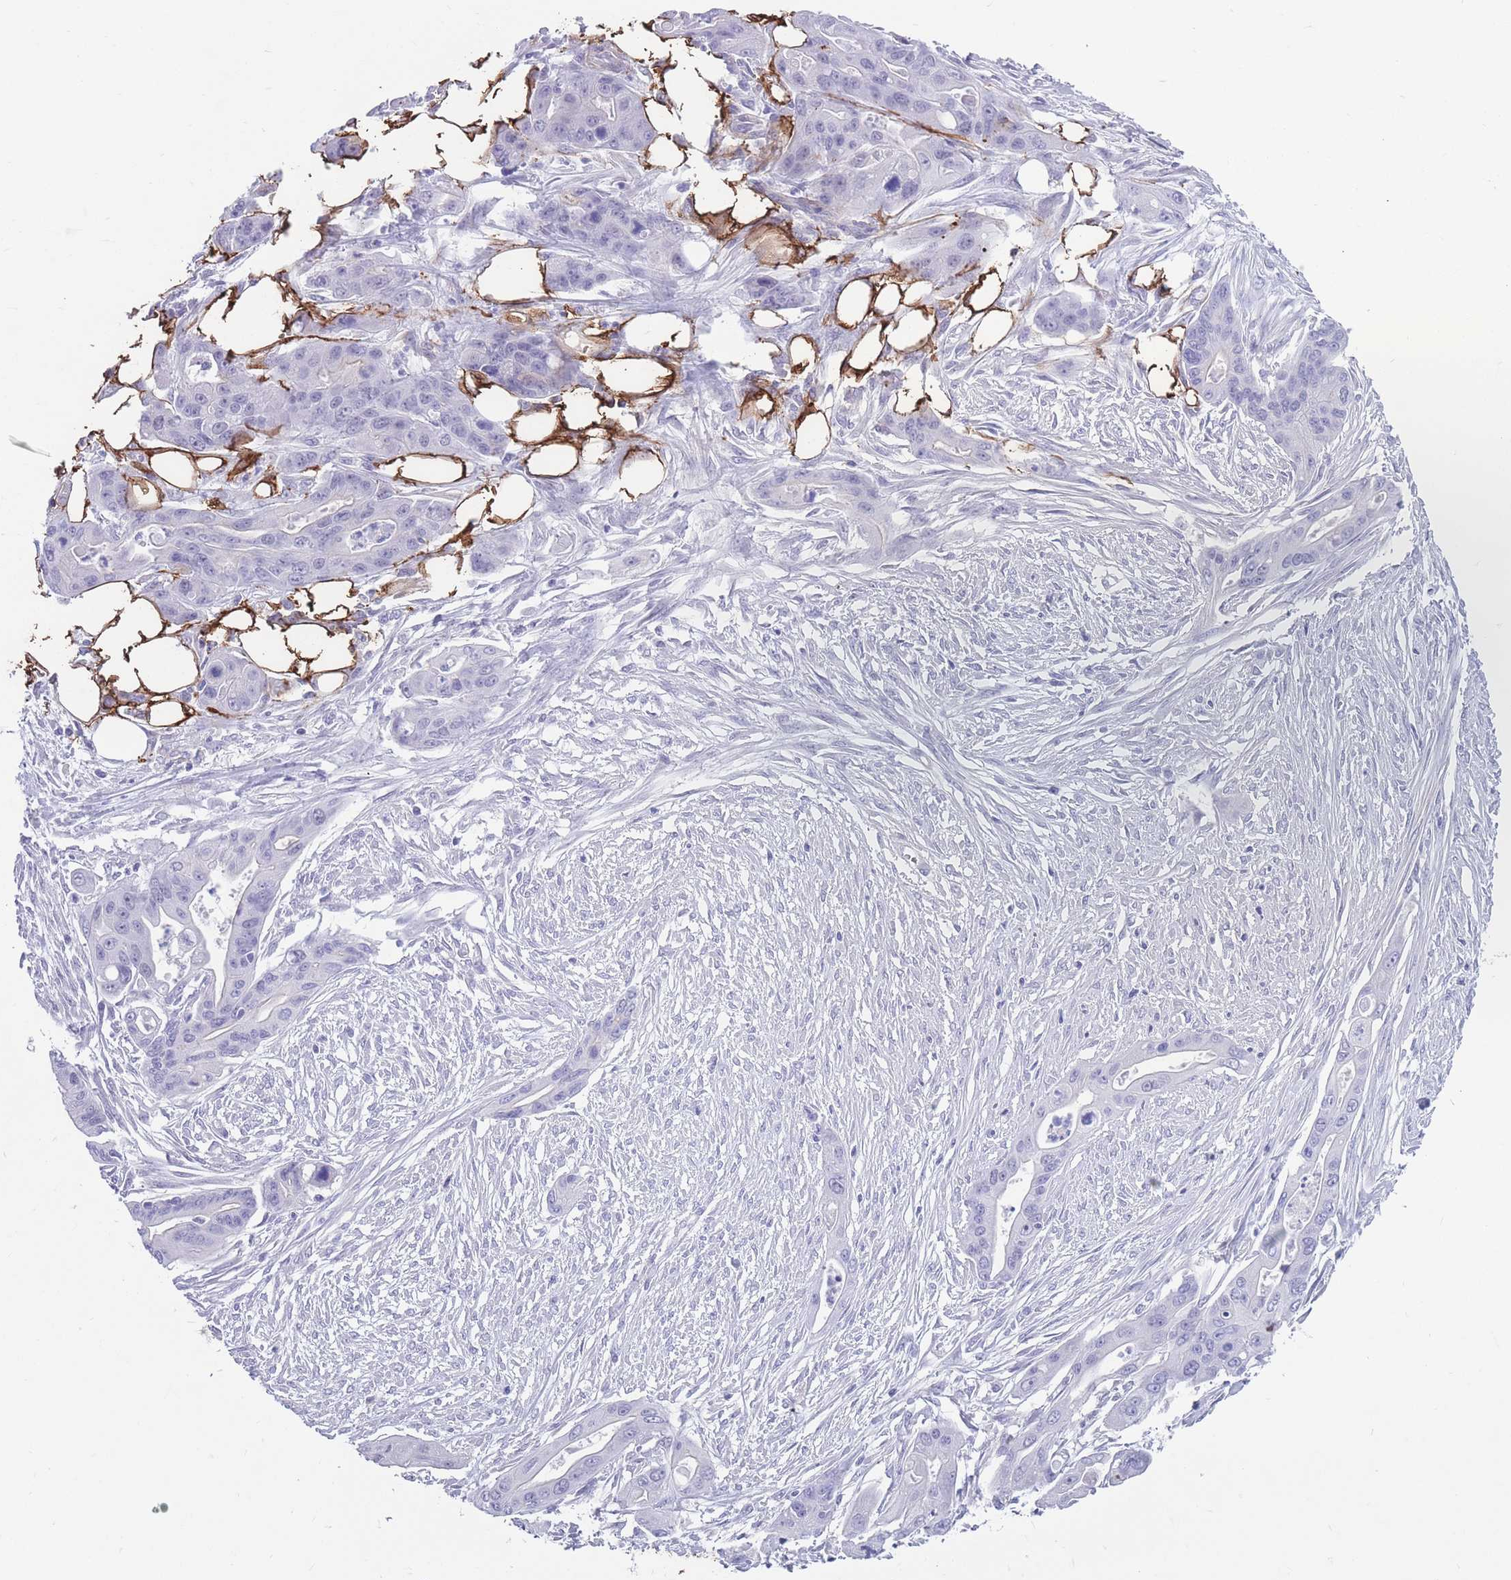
{"staining": {"intensity": "negative", "quantity": "none", "location": "none"}, "tissue": "ovarian cancer", "cell_type": "Tumor cells", "image_type": "cancer", "snomed": [{"axis": "morphology", "description": "Cystadenocarcinoma, mucinous, NOS"}, {"axis": "topography", "description": "Ovary"}], "caption": "Protein analysis of ovarian mucinous cystadenocarcinoma displays no significant positivity in tumor cells.", "gene": "DPYD", "patient": {"sex": "female", "age": 70}}